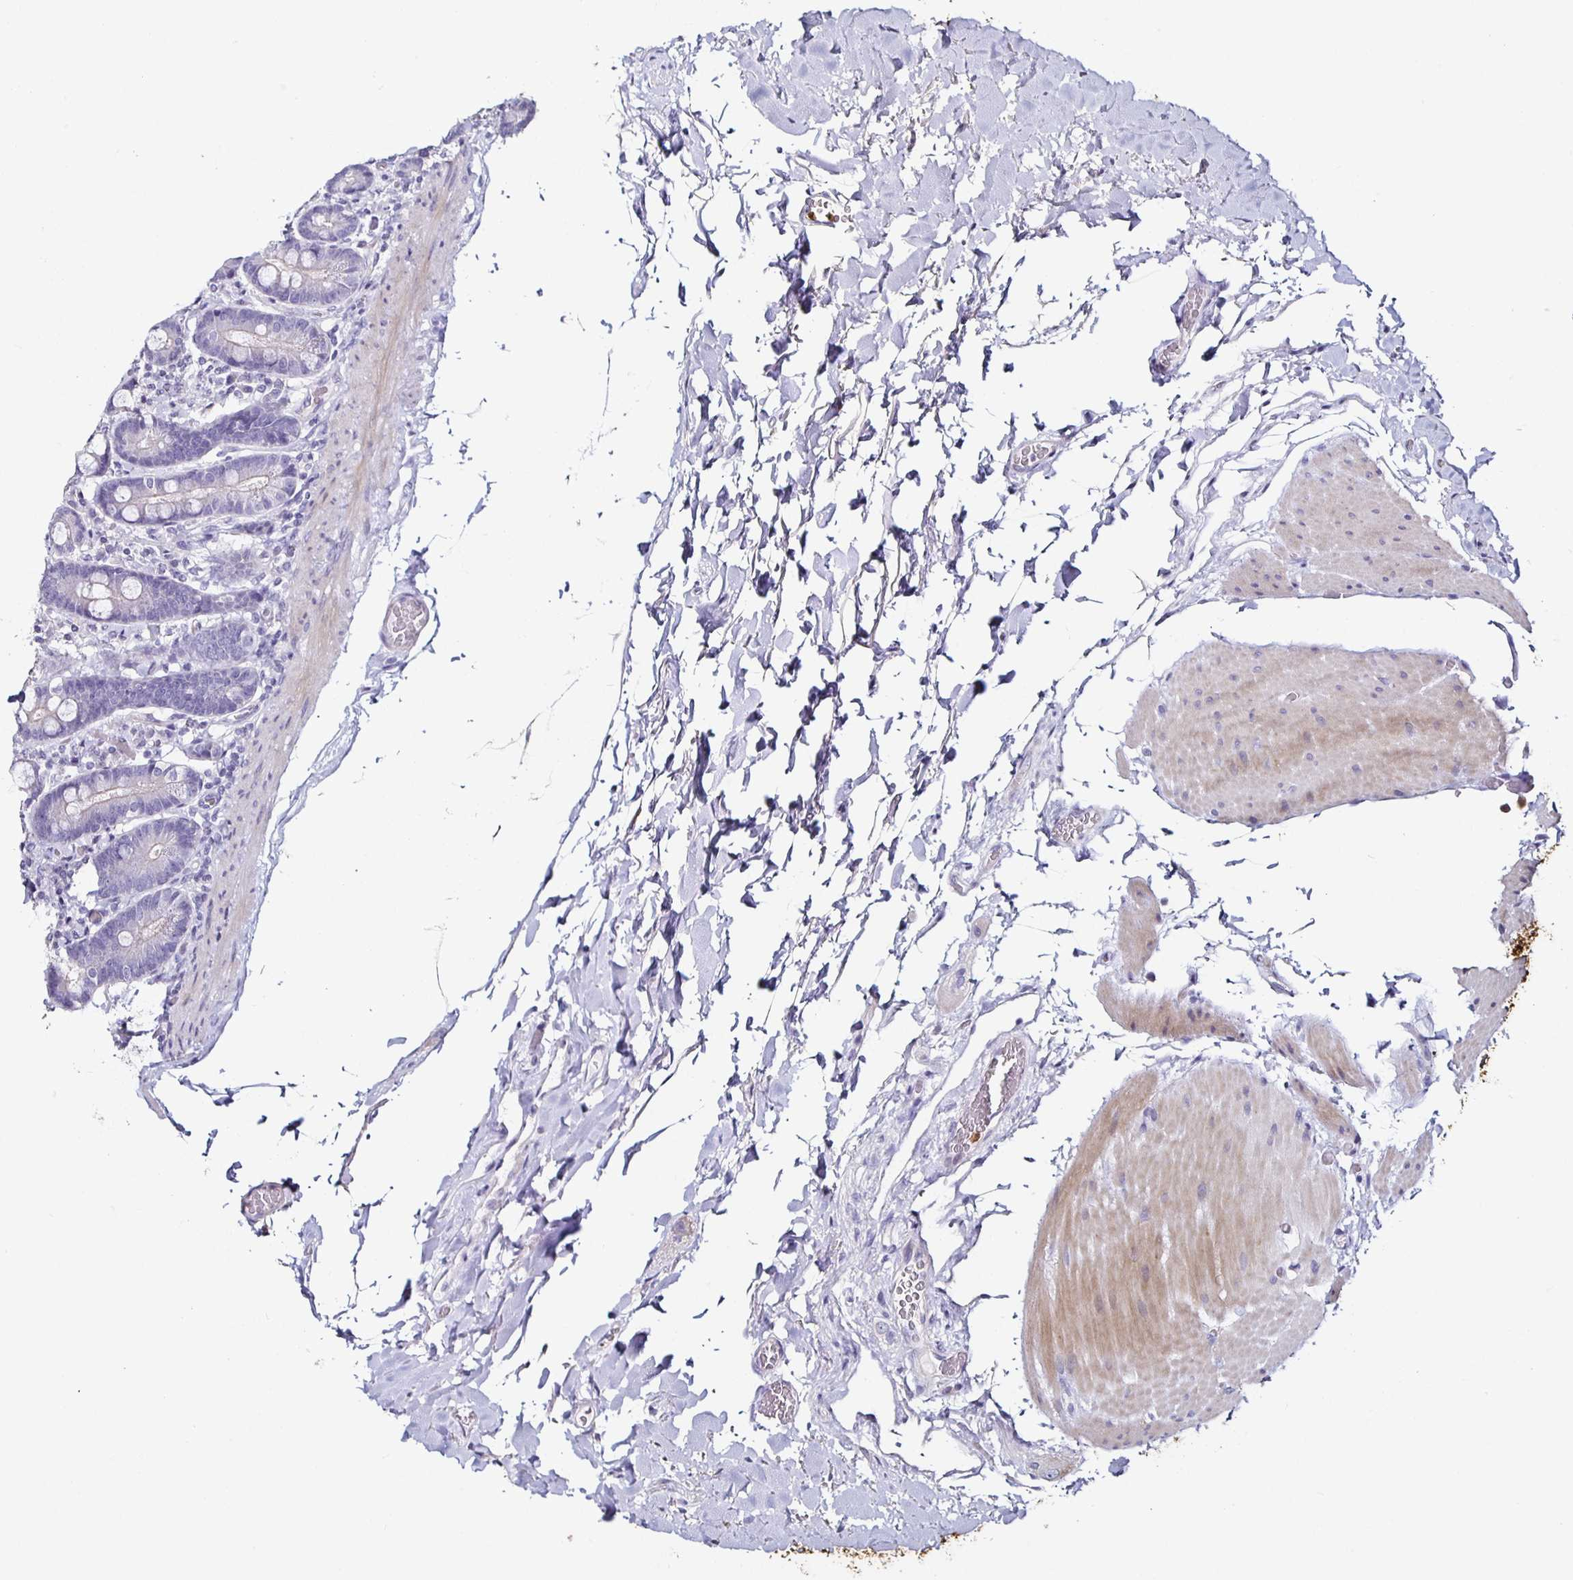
{"staining": {"intensity": "negative", "quantity": "none", "location": "none"}, "tissue": "duodenum", "cell_type": "Glandular cells", "image_type": "normal", "snomed": [{"axis": "morphology", "description": "Normal tissue, NOS"}, {"axis": "topography", "description": "Duodenum"}], "caption": "Glandular cells are negative for brown protein staining in normal duodenum. (DAB immunohistochemistry visualized using brightfield microscopy, high magnification).", "gene": "TLR4", "patient": {"sex": "female", "age": 62}}